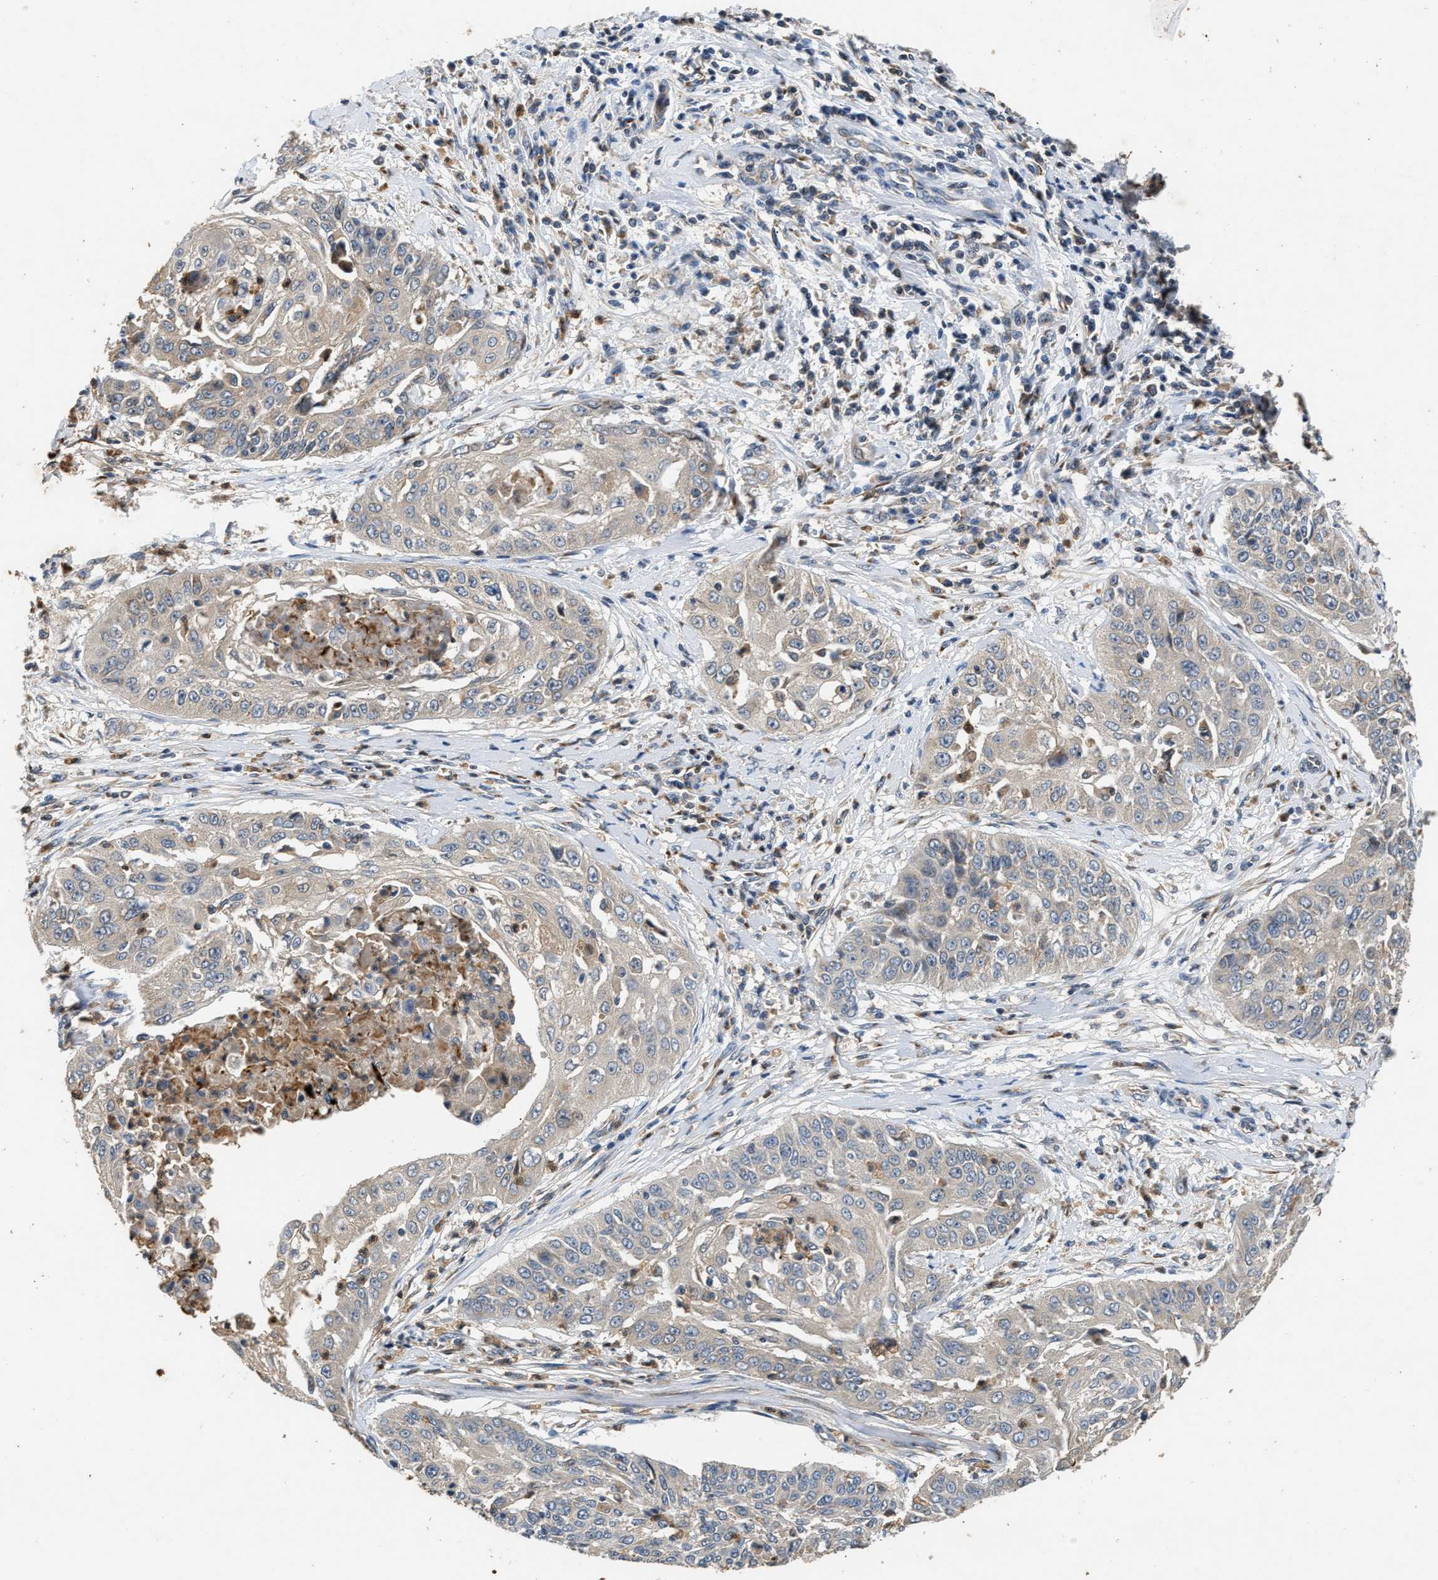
{"staining": {"intensity": "weak", "quantity": "<25%", "location": "cytoplasmic/membranous"}, "tissue": "cervical cancer", "cell_type": "Tumor cells", "image_type": "cancer", "snomed": [{"axis": "morphology", "description": "Squamous cell carcinoma, NOS"}, {"axis": "topography", "description": "Cervix"}], "caption": "Protein analysis of cervical cancer (squamous cell carcinoma) reveals no significant expression in tumor cells. (Brightfield microscopy of DAB IHC at high magnification).", "gene": "CHUK", "patient": {"sex": "female", "age": 64}}